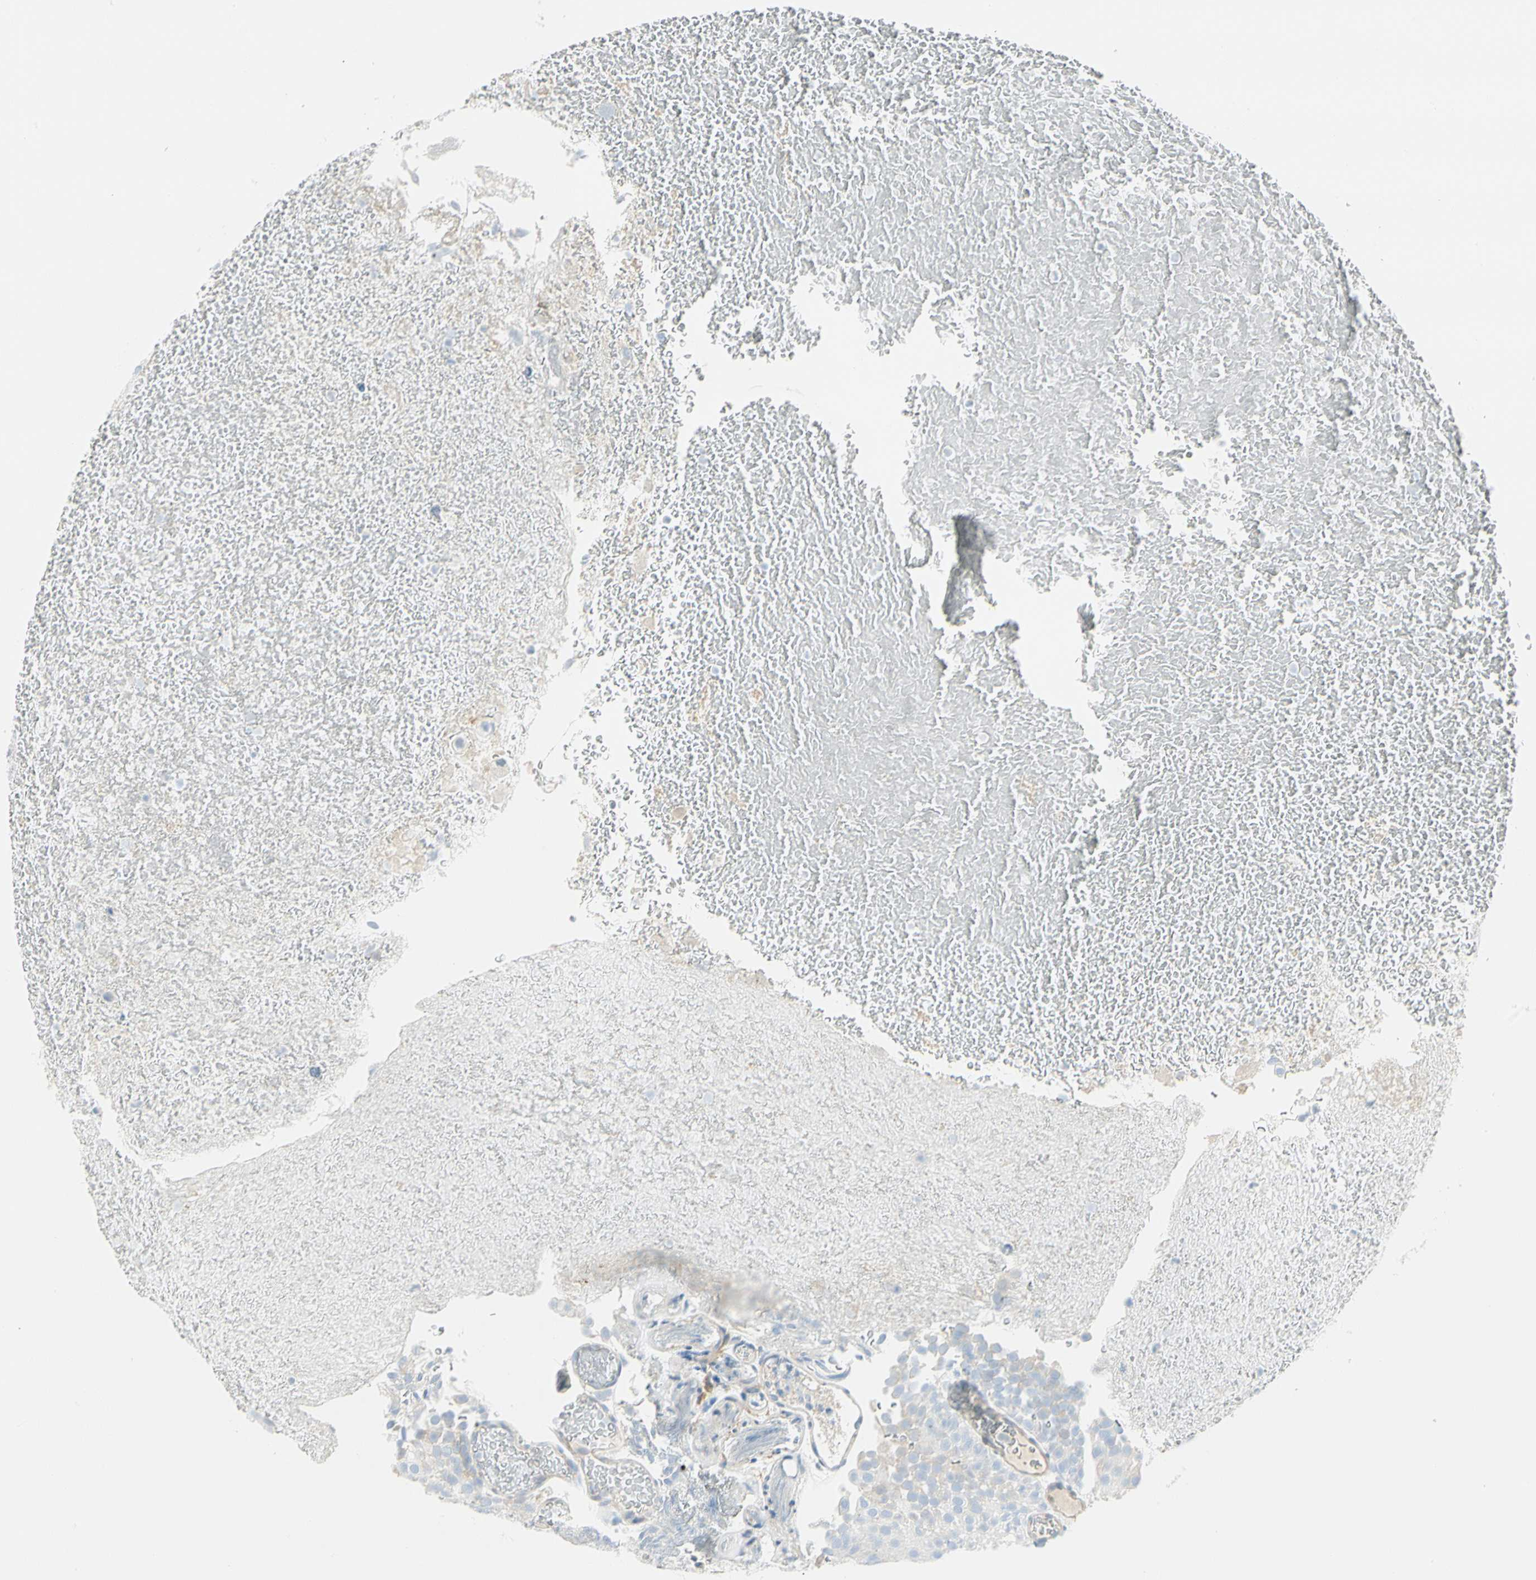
{"staining": {"intensity": "negative", "quantity": "none", "location": "none"}, "tissue": "urothelial cancer", "cell_type": "Tumor cells", "image_type": "cancer", "snomed": [{"axis": "morphology", "description": "Urothelial carcinoma, Low grade"}, {"axis": "topography", "description": "Urinary bladder"}], "caption": "Immunohistochemistry image of neoplastic tissue: urothelial carcinoma (low-grade) stained with DAB displays no significant protein expression in tumor cells.", "gene": "TNFSF11", "patient": {"sex": "male", "age": 78}}